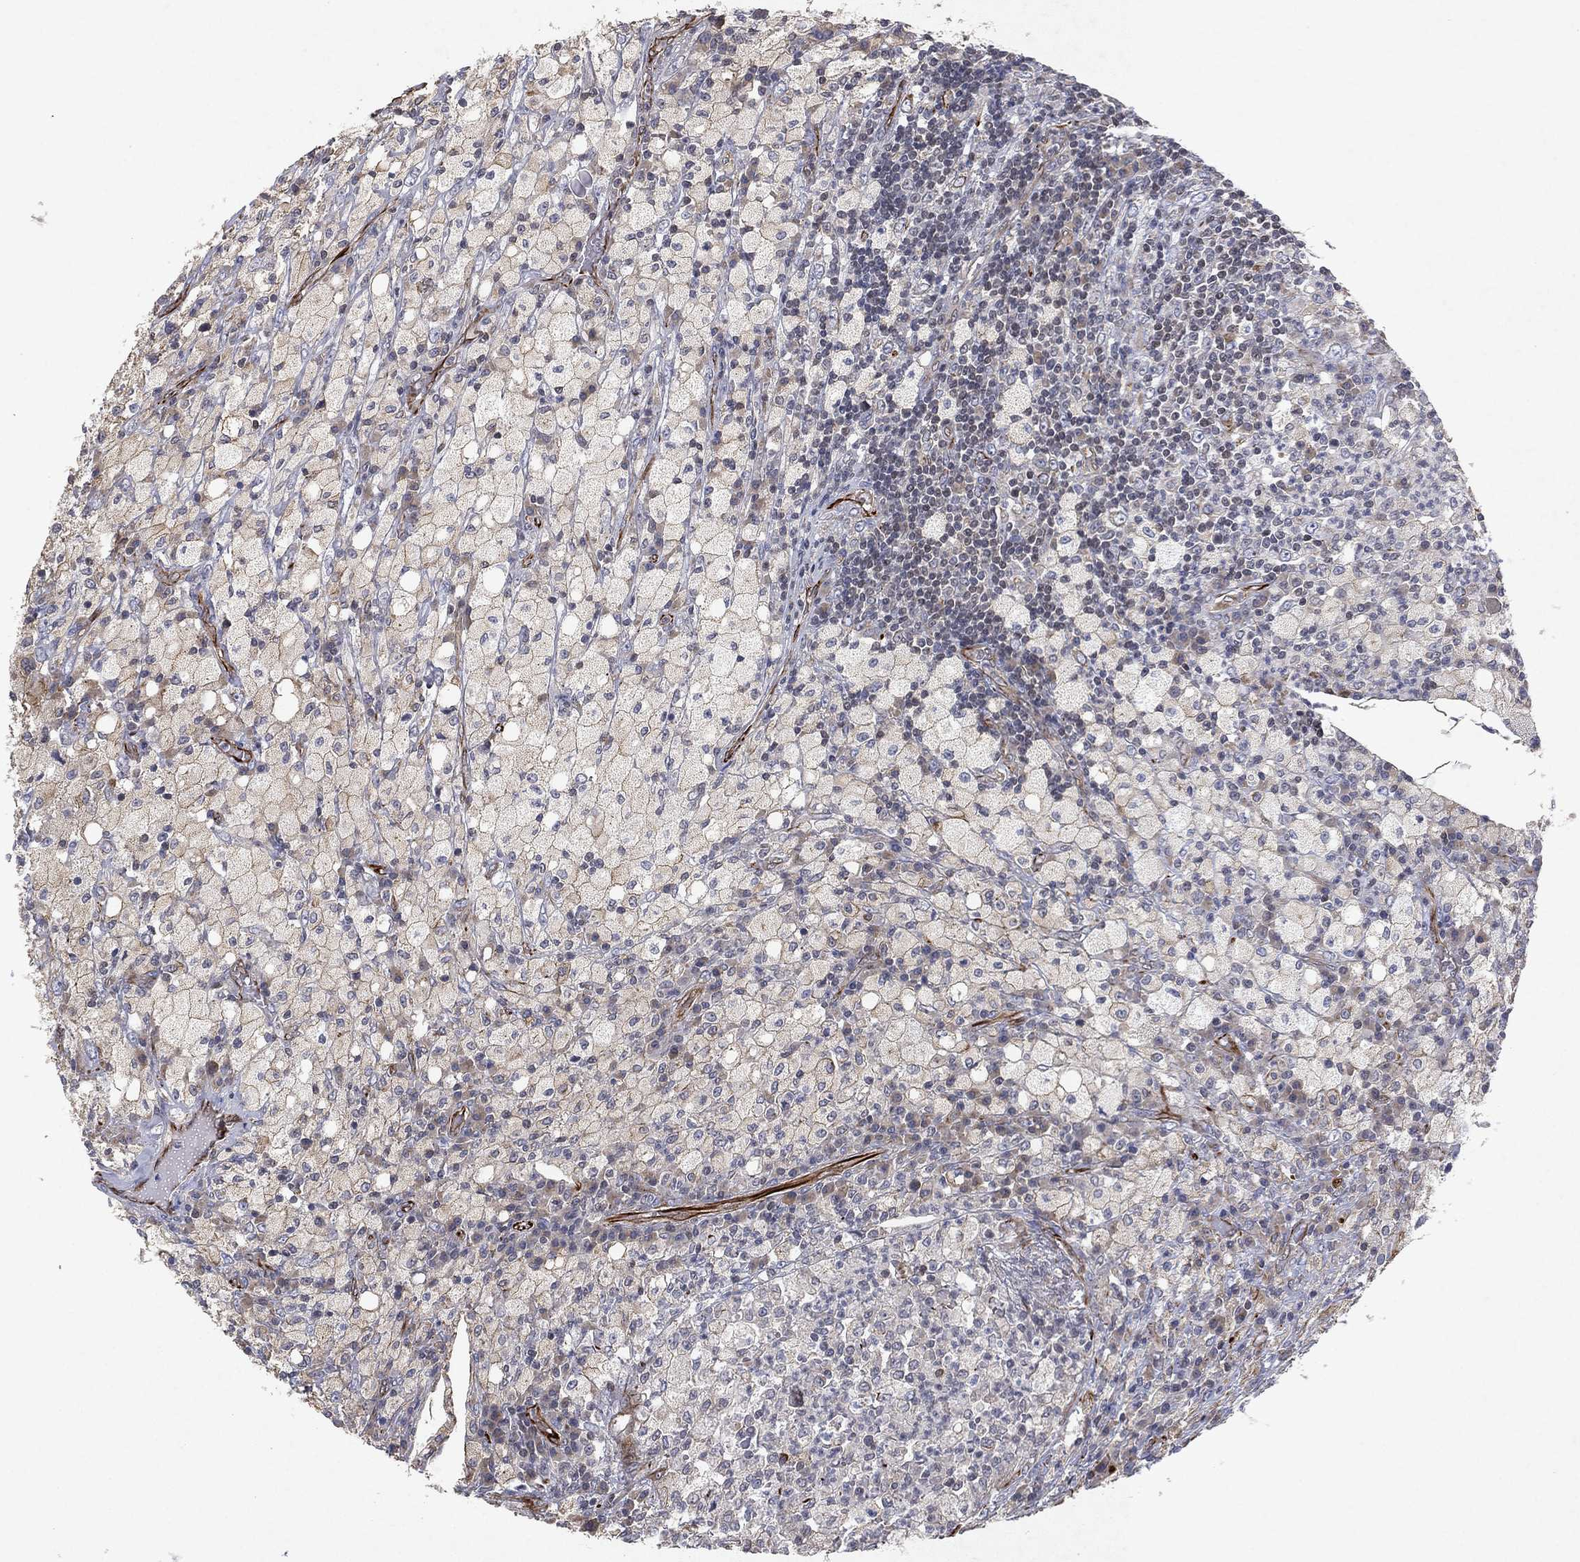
{"staining": {"intensity": "negative", "quantity": "none", "location": "none"}, "tissue": "testis cancer", "cell_type": "Tumor cells", "image_type": "cancer", "snomed": [{"axis": "morphology", "description": "Necrosis, NOS"}, {"axis": "morphology", "description": "Carcinoma, Embryonal, NOS"}, {"axis": "topography", "description": "Testis"}], "caption": "Immunohistochemical staining of testis cancer (embryonal carcinoma) demonstrates no significant staining in tumor cells. The staining was performed using DAB to visualize the protein expression in brown, while the nuclei were stained in blue with hematoxylin (Magnification: 20x).", "gene": "FLI1", "patient": {"sex": "male", "age": 19}}